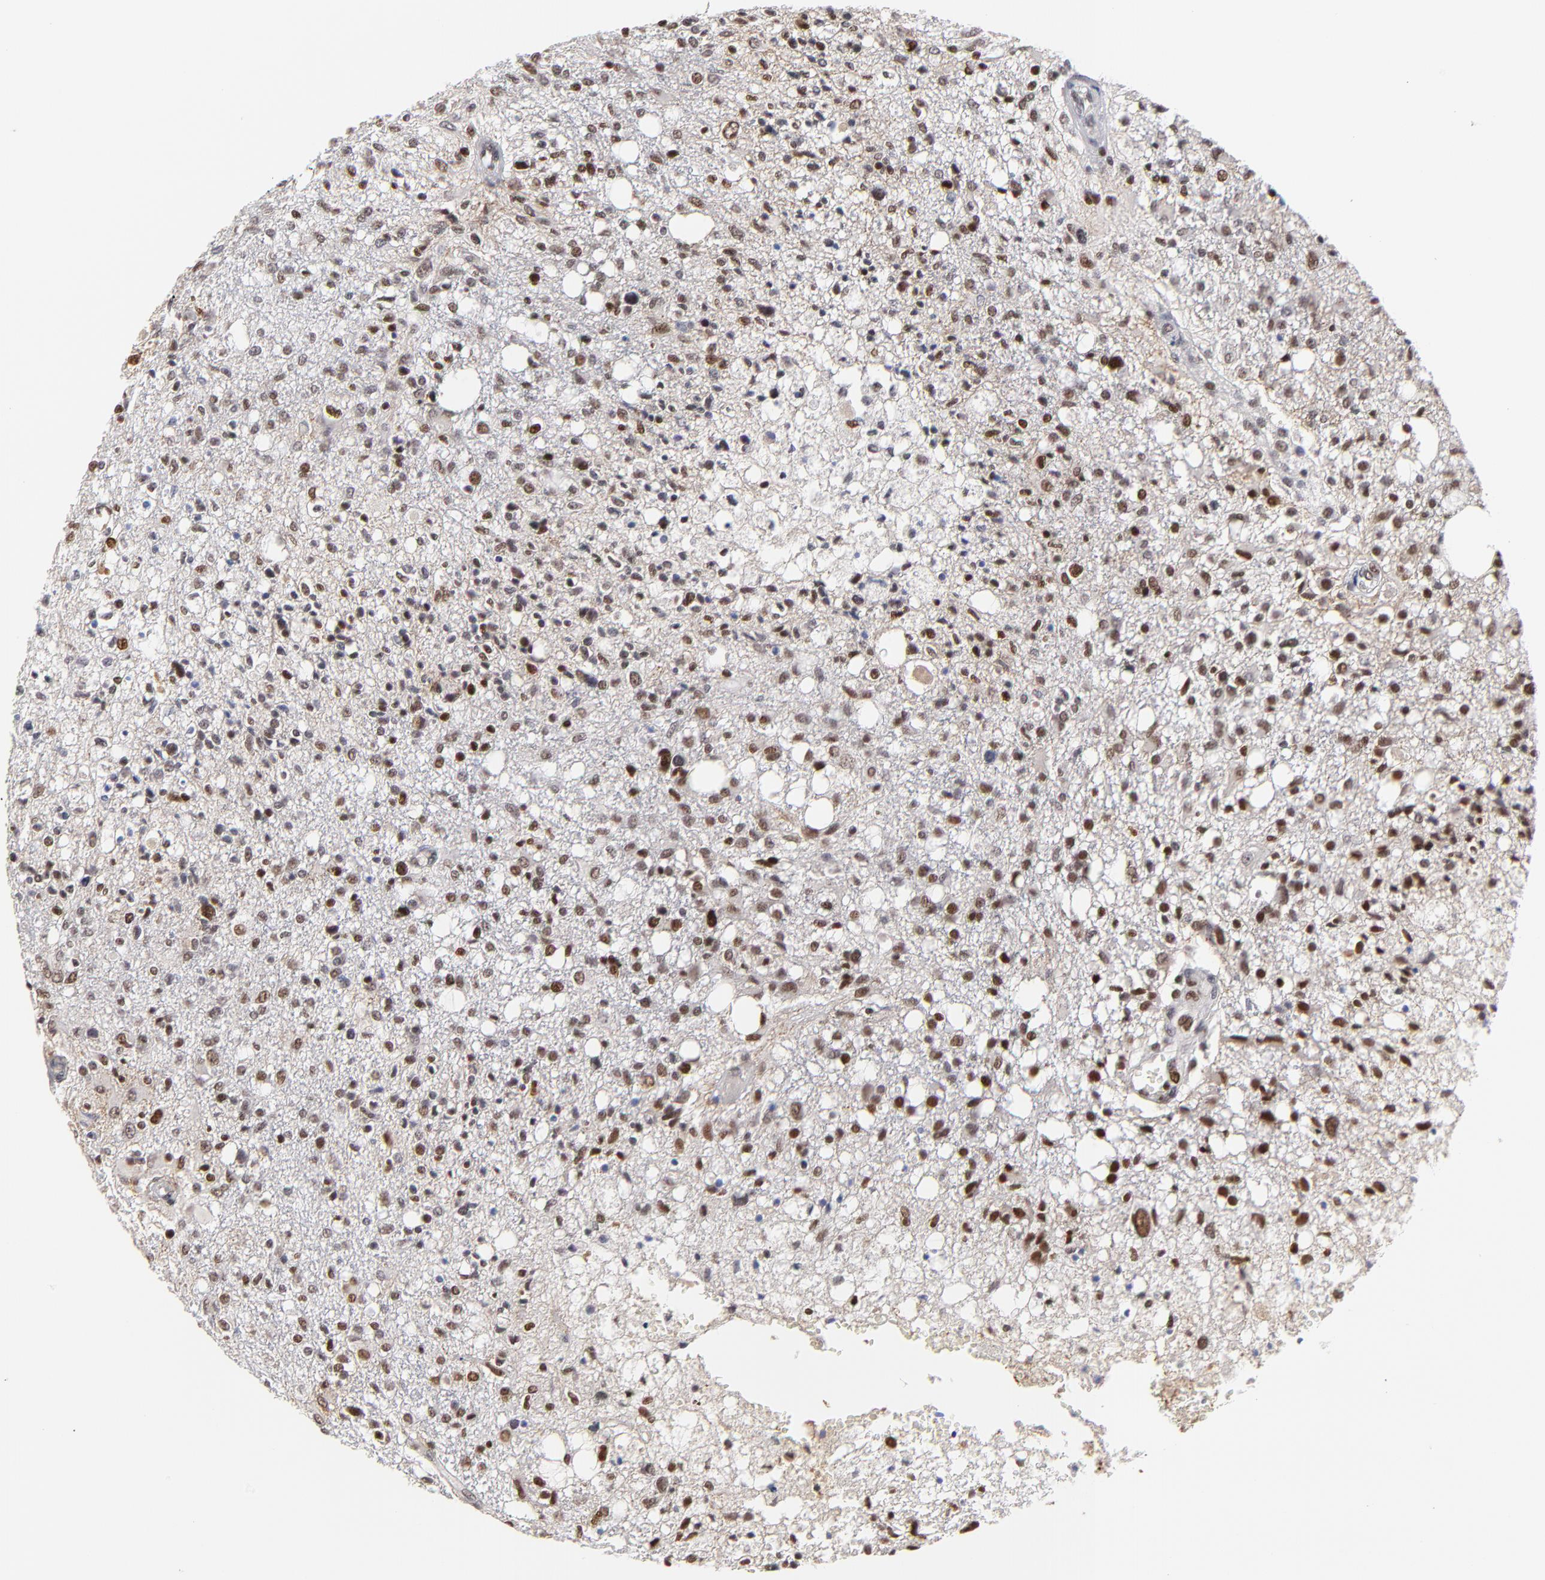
{"staining": {"intensity": "moderate", "quantity": "25%-75%", "location": "nuclear"}, "tissue": "glioma", "cell_type": "Tumor cells", "image_type": "cancer", "snomed": [{"axis": "morphology", "description": "Glioma, malignant, High grade"}, {"axis": "topography", "description": "Cerebral cortex"}], "caption": "Moderate nuclear protein staining is present in about 25%-75% of tumor cells in glioma.", "gene": "OGFOD1", "patient": {"sex": "male", "age": 76}}